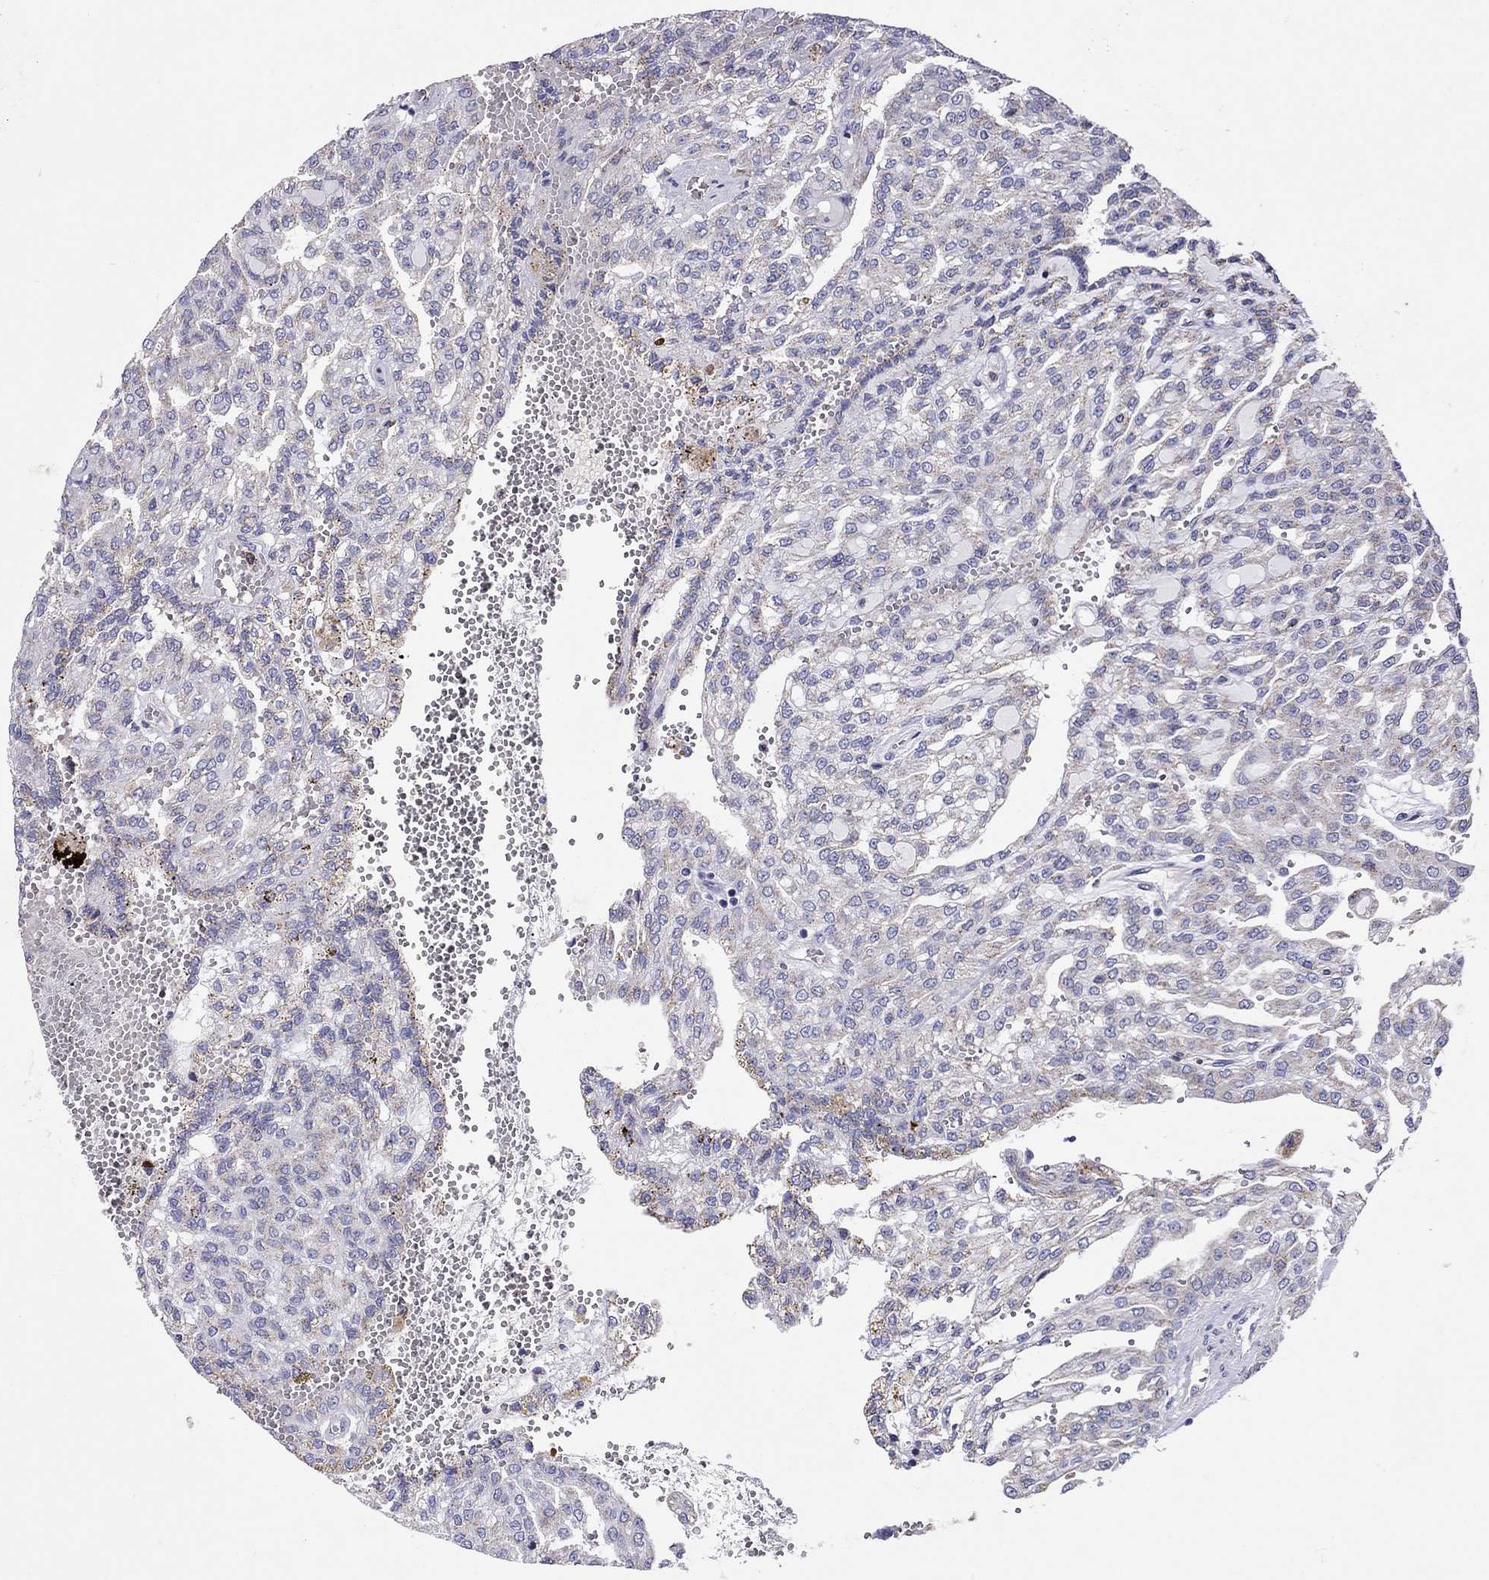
{"staining": {"intensity": "weak", "quantity": "<25%", "location": "cytoplasmic/membranous"}, "tissue": "renal cancer", "cell_type": "Tumor cells", "image_type": "cancer", "snomed": [{"axis": "morphology", "description": "Adenocarcinoma, NOS"}, {"axis": "topography", "description": "Kidney"}], "caption": "Protein analysis of renal adenocarcinoma reveals no significant staining in tumor cells. Nuclei are stained in blue.", "gene": "SCG2", "patient": {"sex": "male", "age": 63}}